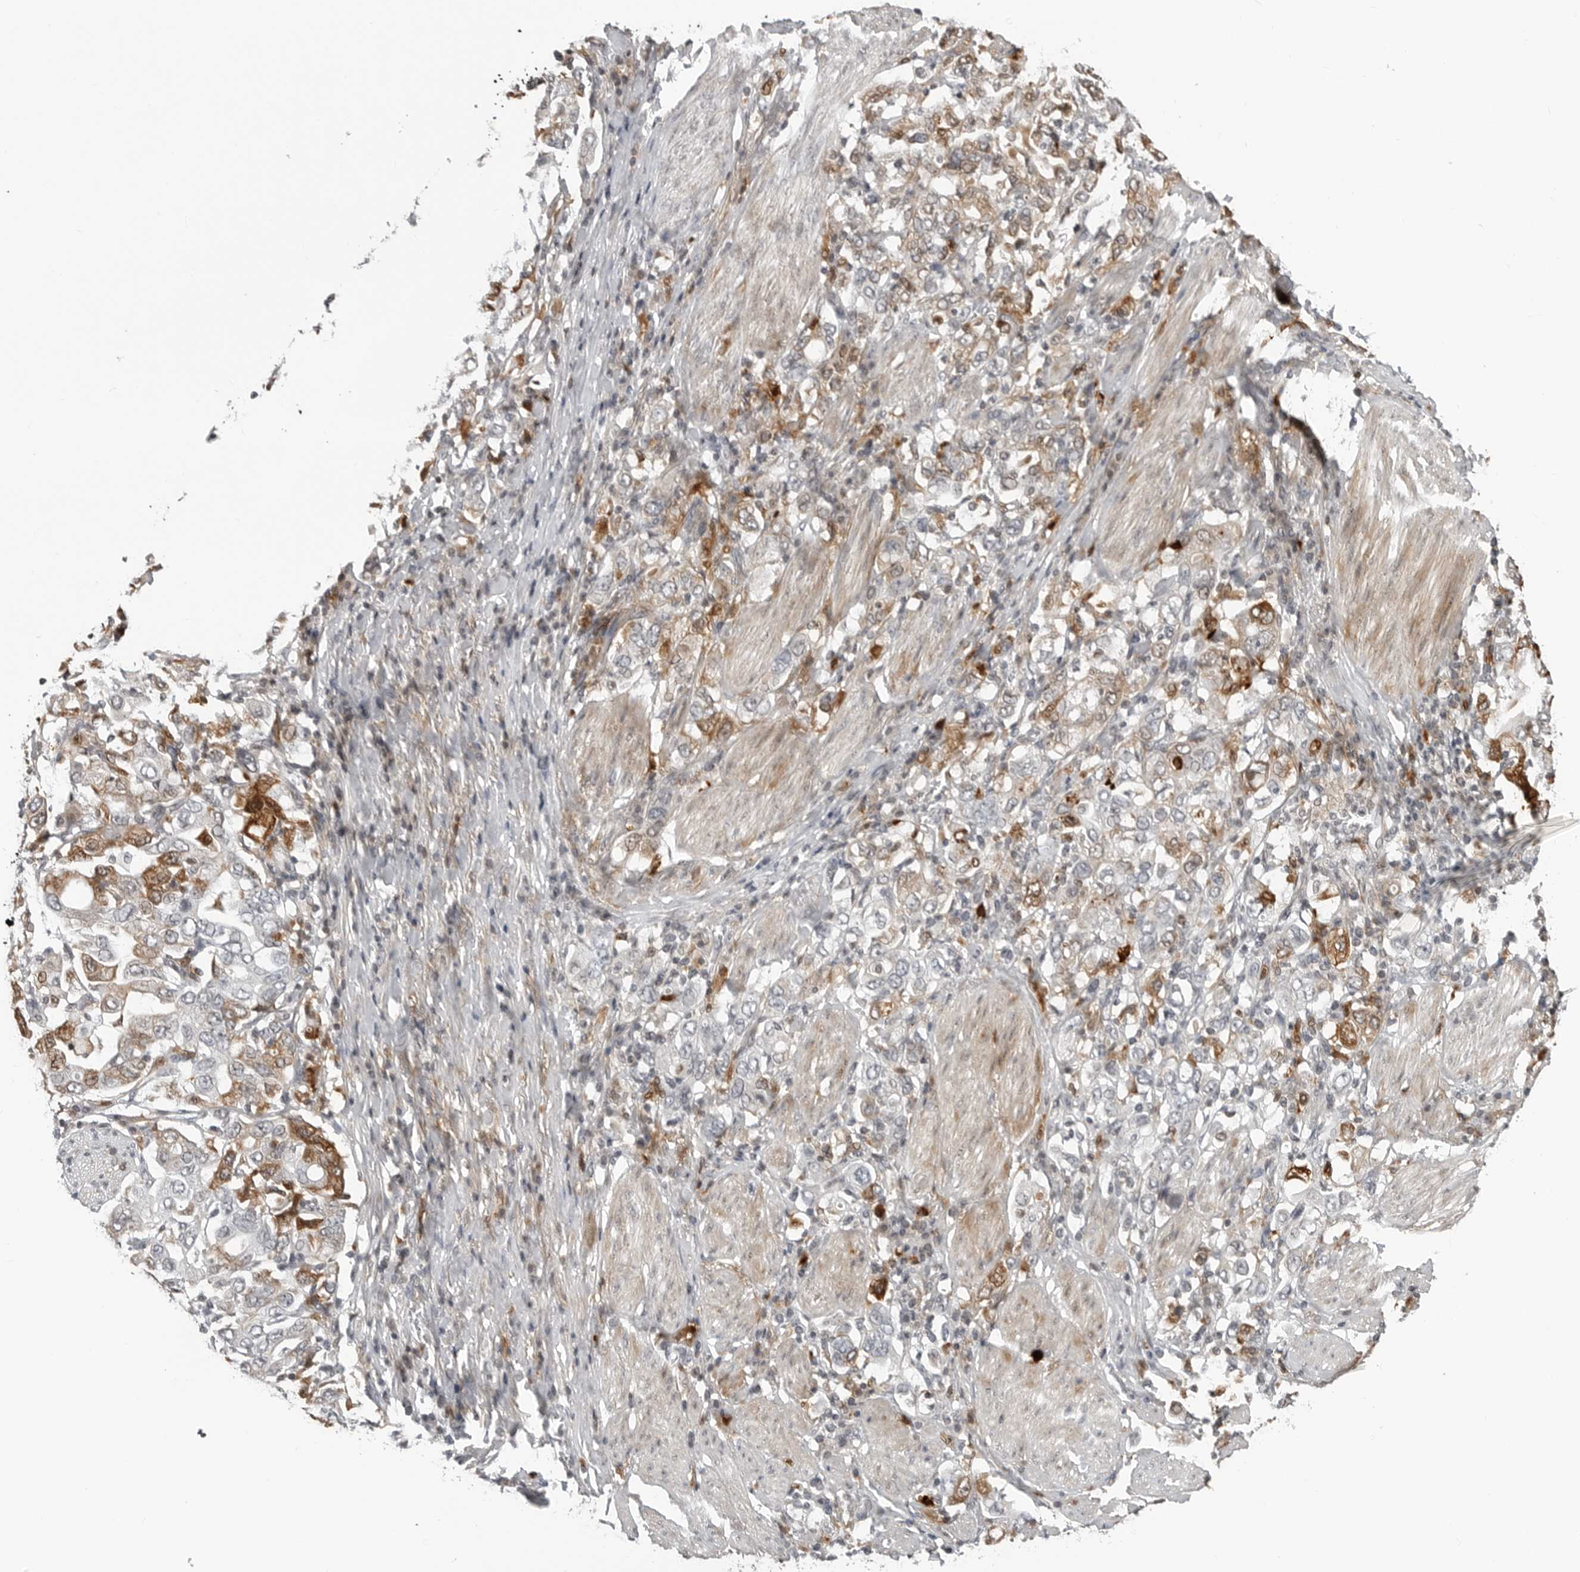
{"staining": {"intensity": "moderate", "quantity": "<25%", "location": "cytoplasmic/membranous"}, "tissue": "stomach cancer", "cell_type": "Tumor cells", "image_type": "cancer", "snomed": [{"axis": "morphology", "description": "Adenocarcinoma, NOS"}, {"axis": "topography", "description": "Stomach, upper"}], "caption": "A high-resolution image shows immunohistochemistry staining of stomach adenocarcinoma, which exhibits moderate cytoplasmic/membranous positivity in about <25% of tumor cells.", "gene": "CXCR5", "patient": {"sex": "male", "age": 62}}